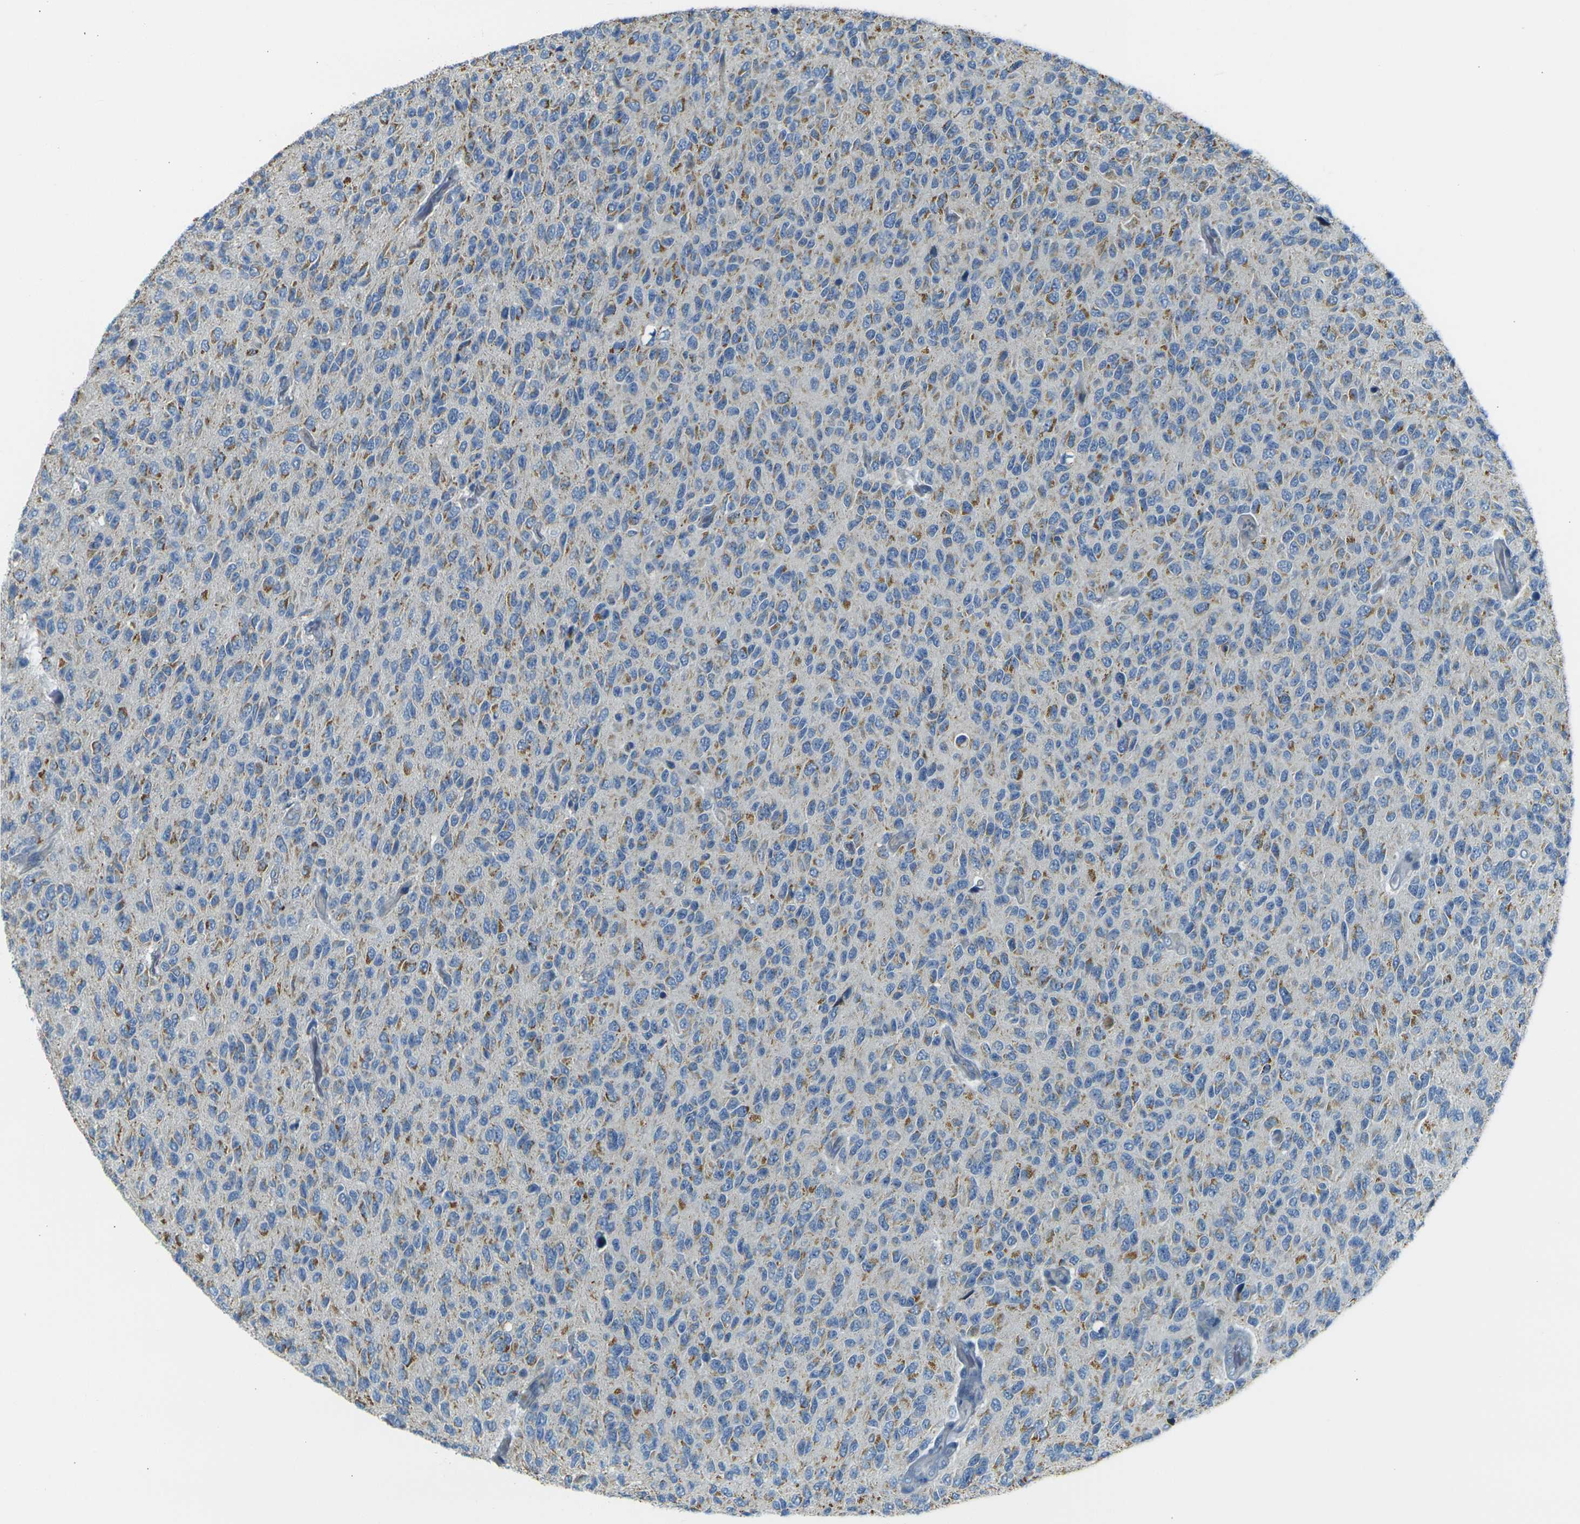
{"staining": {"intensity": "moderate", "quantity": "25%-75%", "location": "cytoplasmic/membranous"}, "tissue": "glioma", "cell_type": "Tumor cells", "image_type": "cancer", "snomed": [{"axis": "morphology", "description": "Glioma, malignant, High grade"}, {"axis": "topography", "description": "pancreas cauda"}], "caption": "A histopathology image of human glioma stained for a protein reveals moderate cytoplasmic/membranous brown staining in tumor cells.", "gene": "PARD6B", "patient": {"sex": "male", "age": 60}}